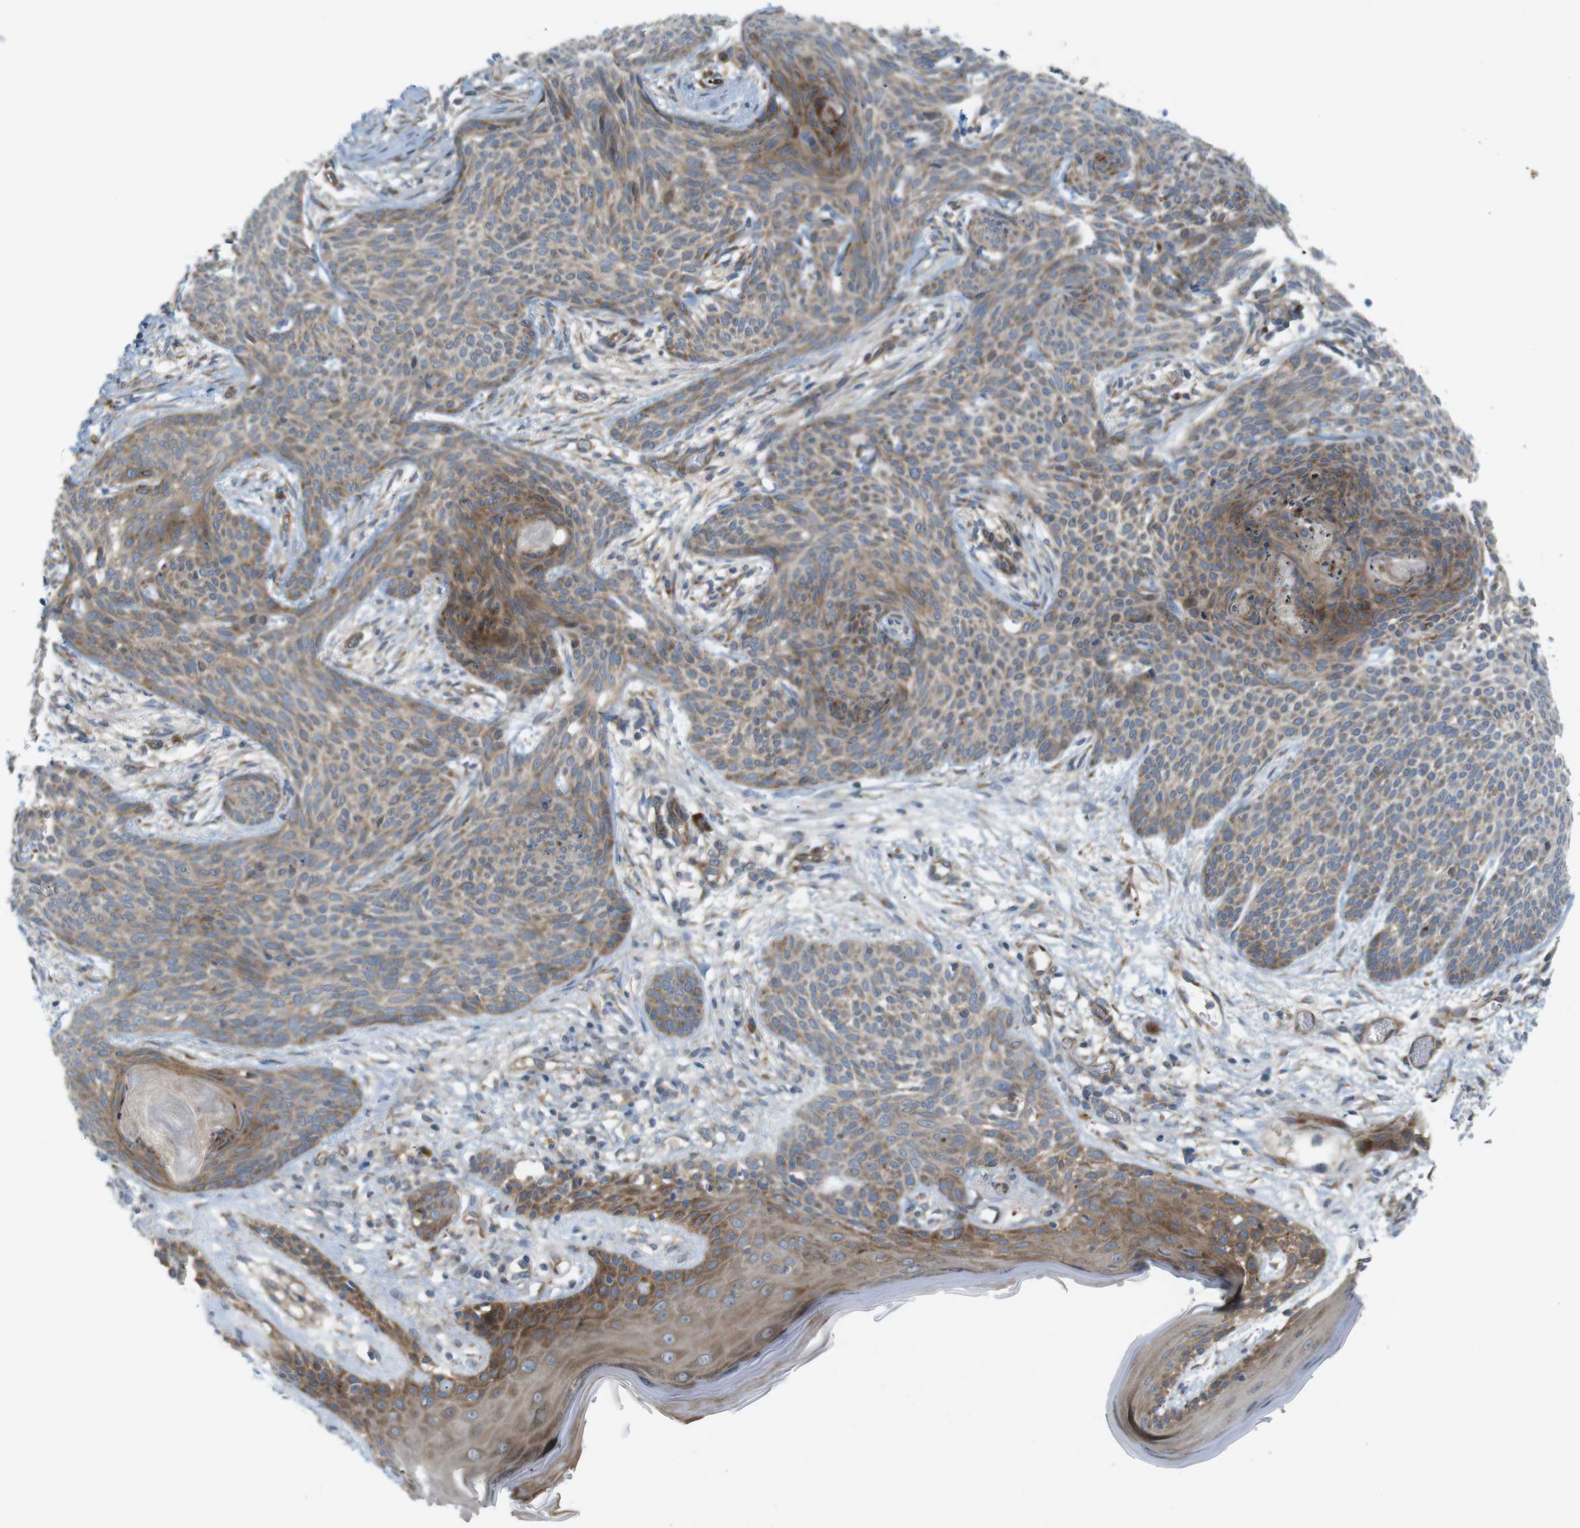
{"staining": {"intensity": "moderate", "quantity": ">75%", "location": "cytoplasmic/membranous"}, "tissue": "skin cancer", "cell_type": "Tumor cells", "image_type": "cancer", "snomed": [{"axis": "morphology", "description": "Basal cell carcinoma"}, {"axis": "topography", "description": "Skin"}], "caption": "This is an image of immunohistochemistry (IHC) staining of basal cell carcinoma (skin), which shows moderate positivity in the cytoplasmic/membranous of tumor cells.", "gene": "GJC3", "patient": {"sex": "female", "age": 59}}